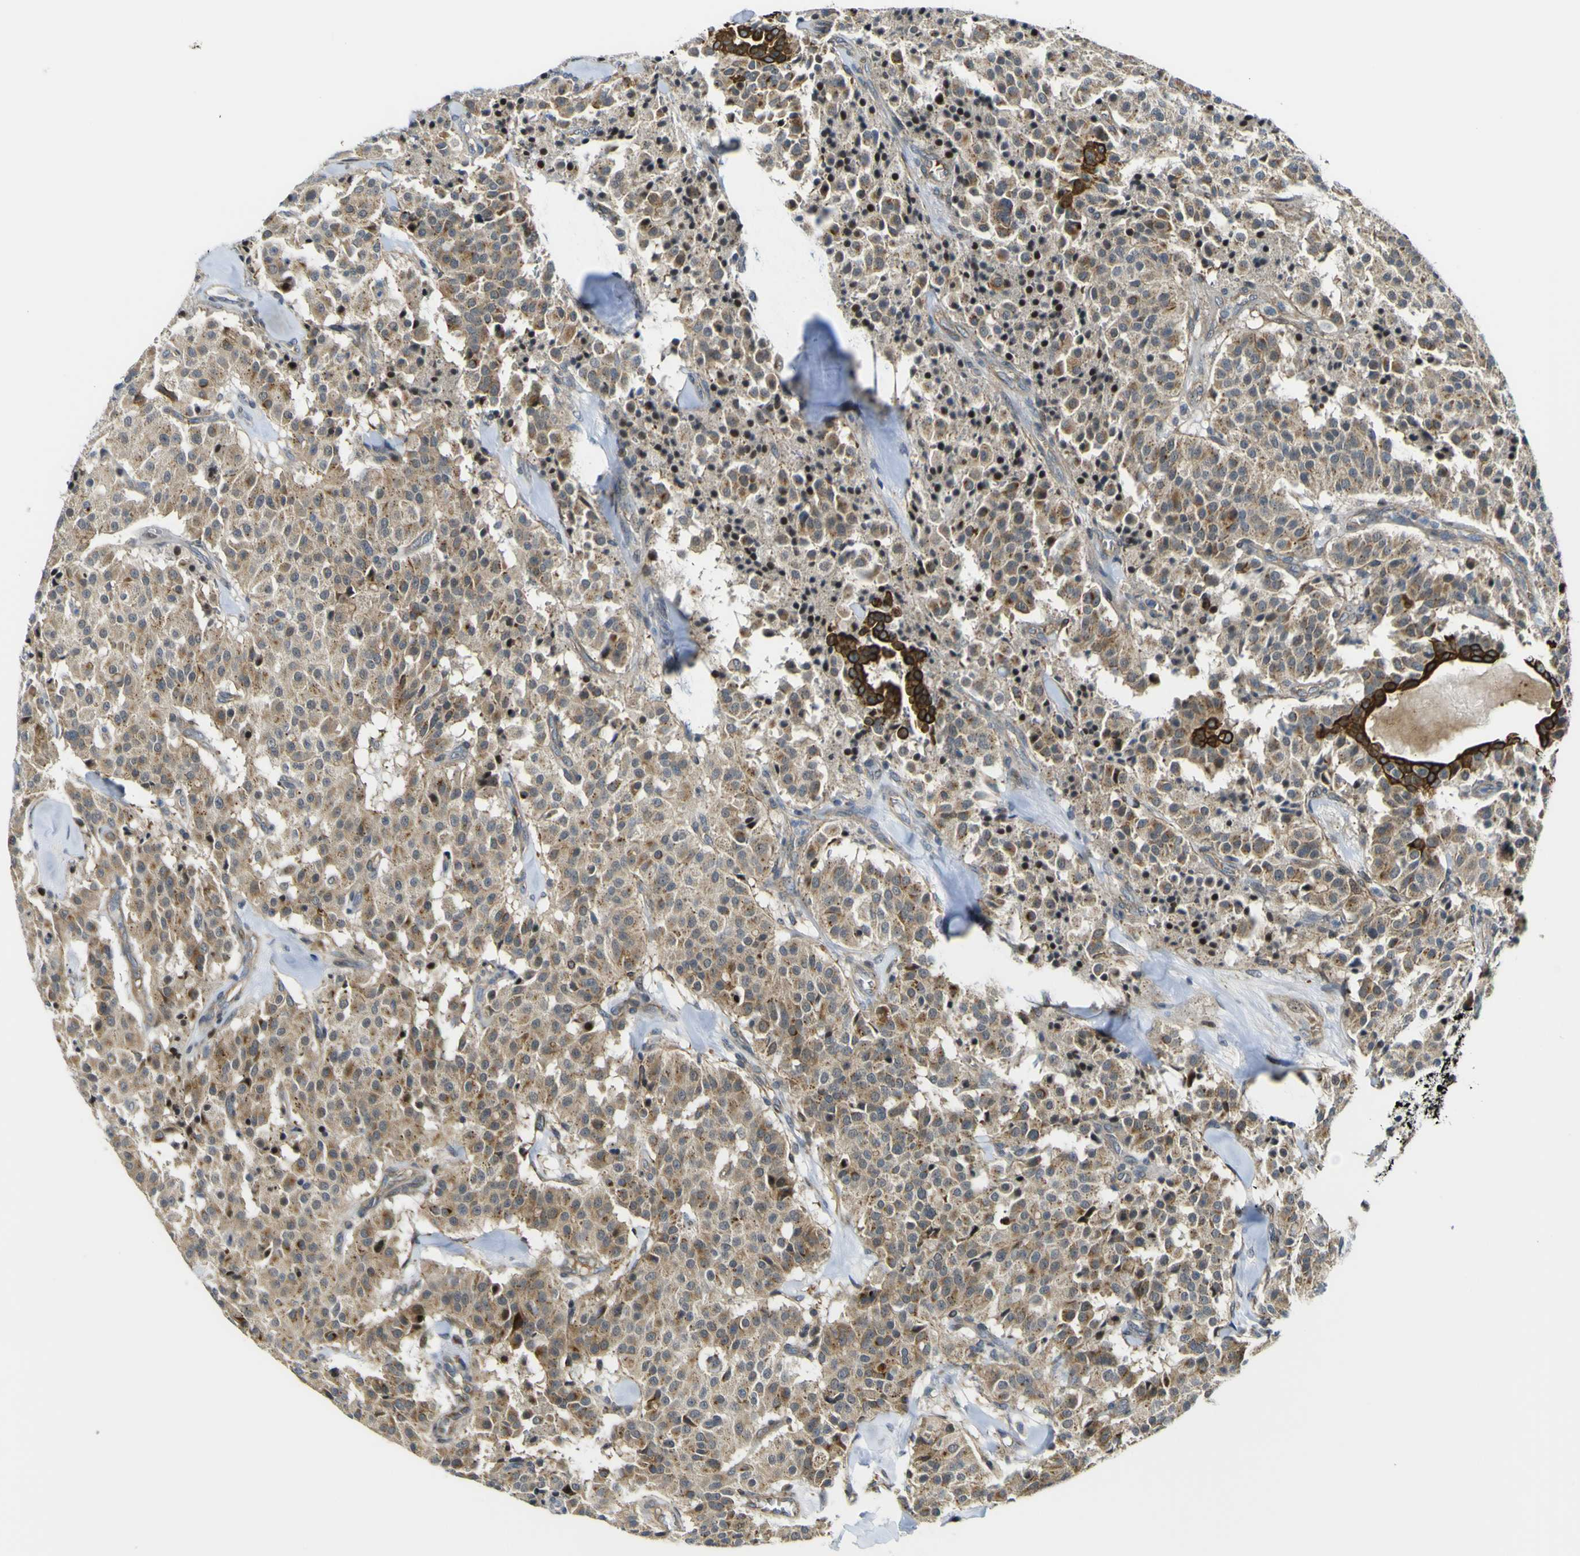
{"staining": {"intensity": "moderate", "quantity": ">75%", "location": "cytoplasmic/membranous"}, "tissue": "carcinoid", "cell_type": "Tumor cells", "image_type": "cancer", "snomed": [{"axis": "morphology", "description": "Carcinoid, malignant, NOS"}, {"axis": "topography", "description": "Lung"}], "caption": "Carcinoid stained with DAB (3,3'-diaminobenzidine) immunohistochemistry (IHC) demonstrates medium levels of moderate cytoplasmic/membranous expression in approximately >75% of tumor cells.", "gene": "KDM7A", "patient": {"sex": "male", "age": 30}}